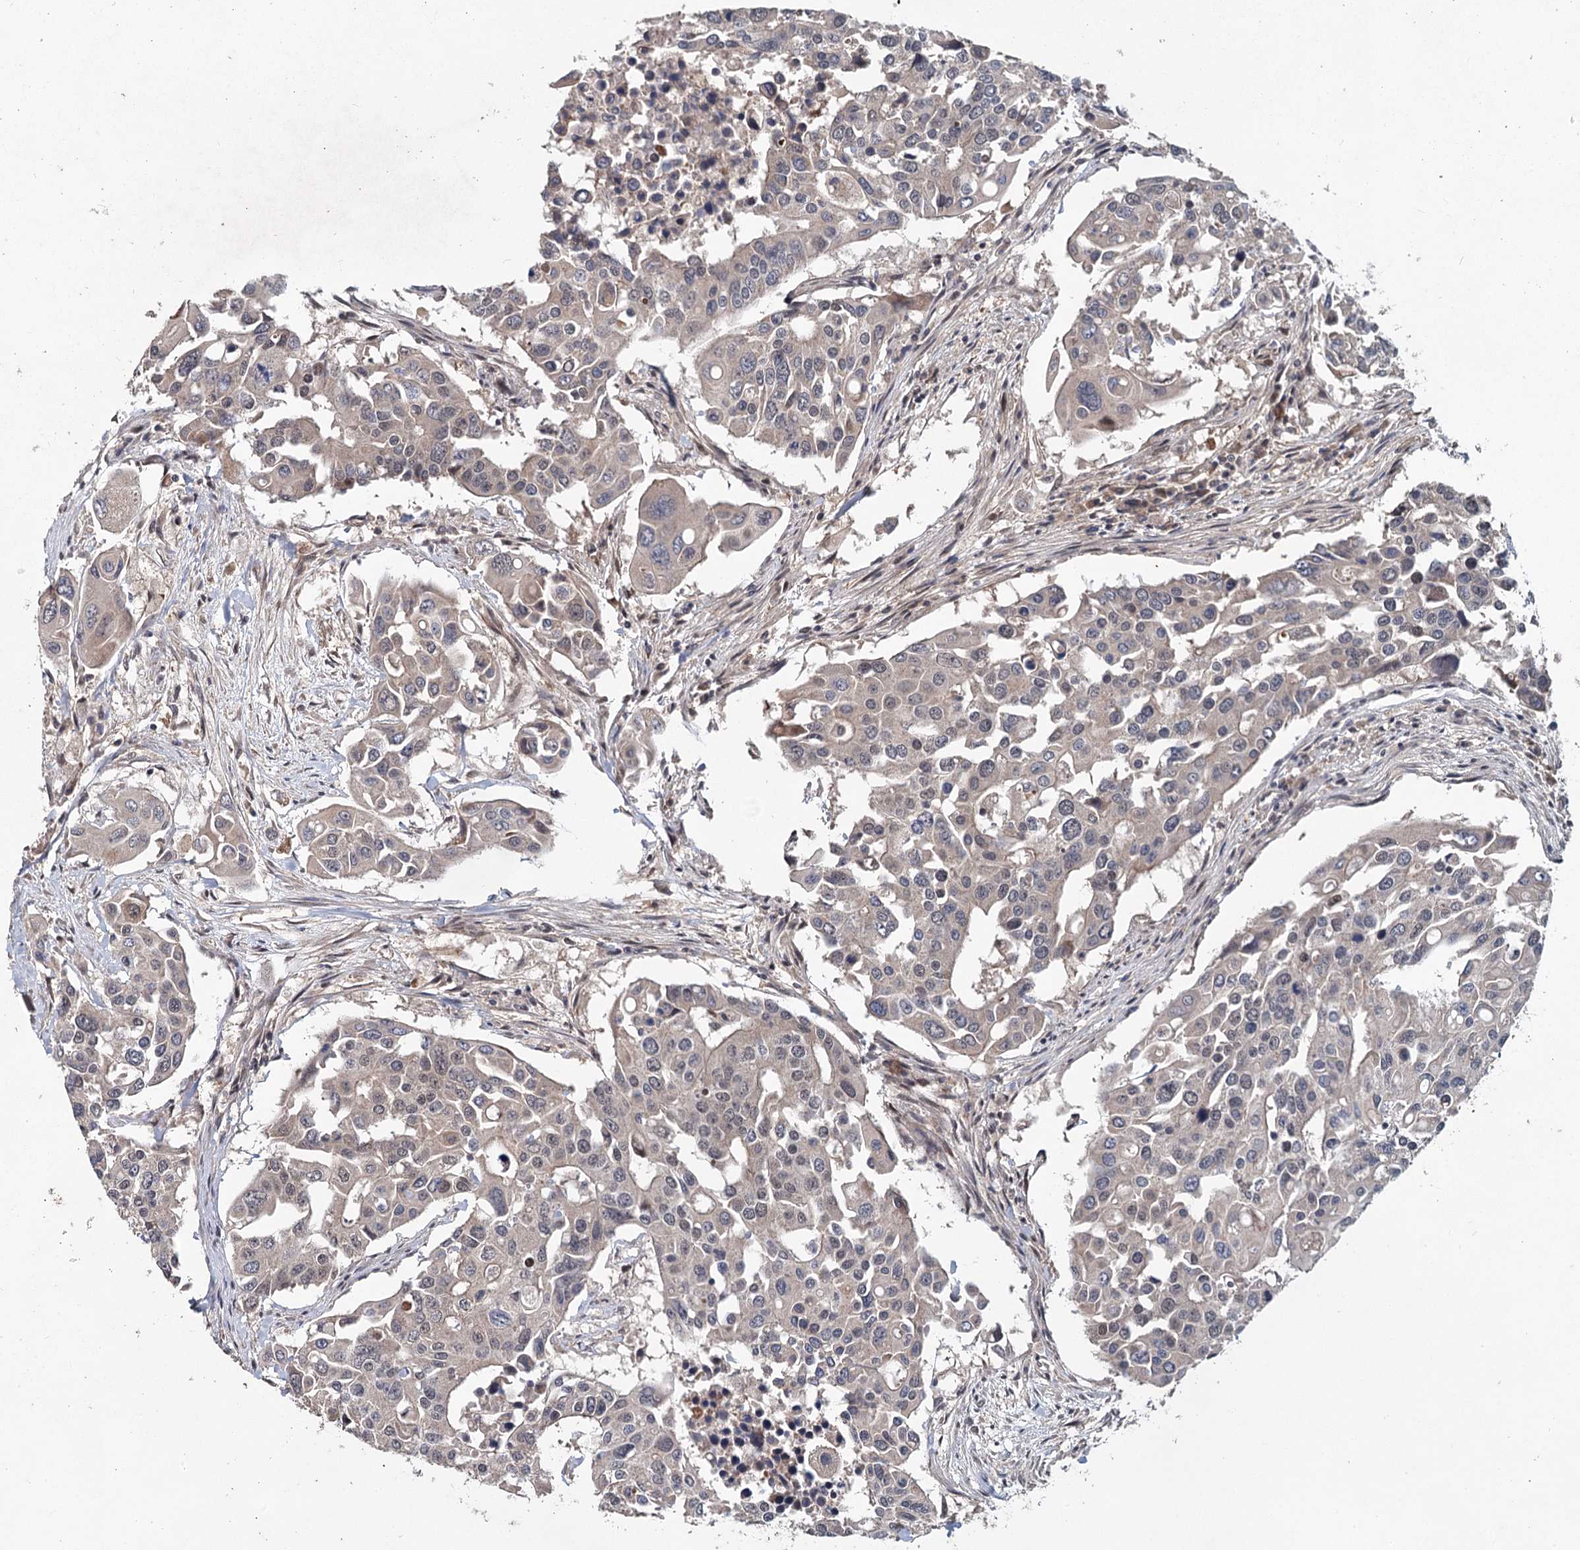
{"staining": {"intensity": "negative", "quantity": "none", "location": "none"}, "tissue": "colorectal cancer", "cell_type": "Tumor cells", "image_type": "cancer", "snomed": [{"axis": "morphology", "description": "Adenocarcinoma, NOS"}, {"axis": "topography", "description": "Colon"}], "caption": "This is a micrograph of immunohistochemistry staining of colorectal adenocarcinoma, which shows no staining in tumor cells.", "gene": "MYG1", "patient": {"sex": "male", "age": 77}}